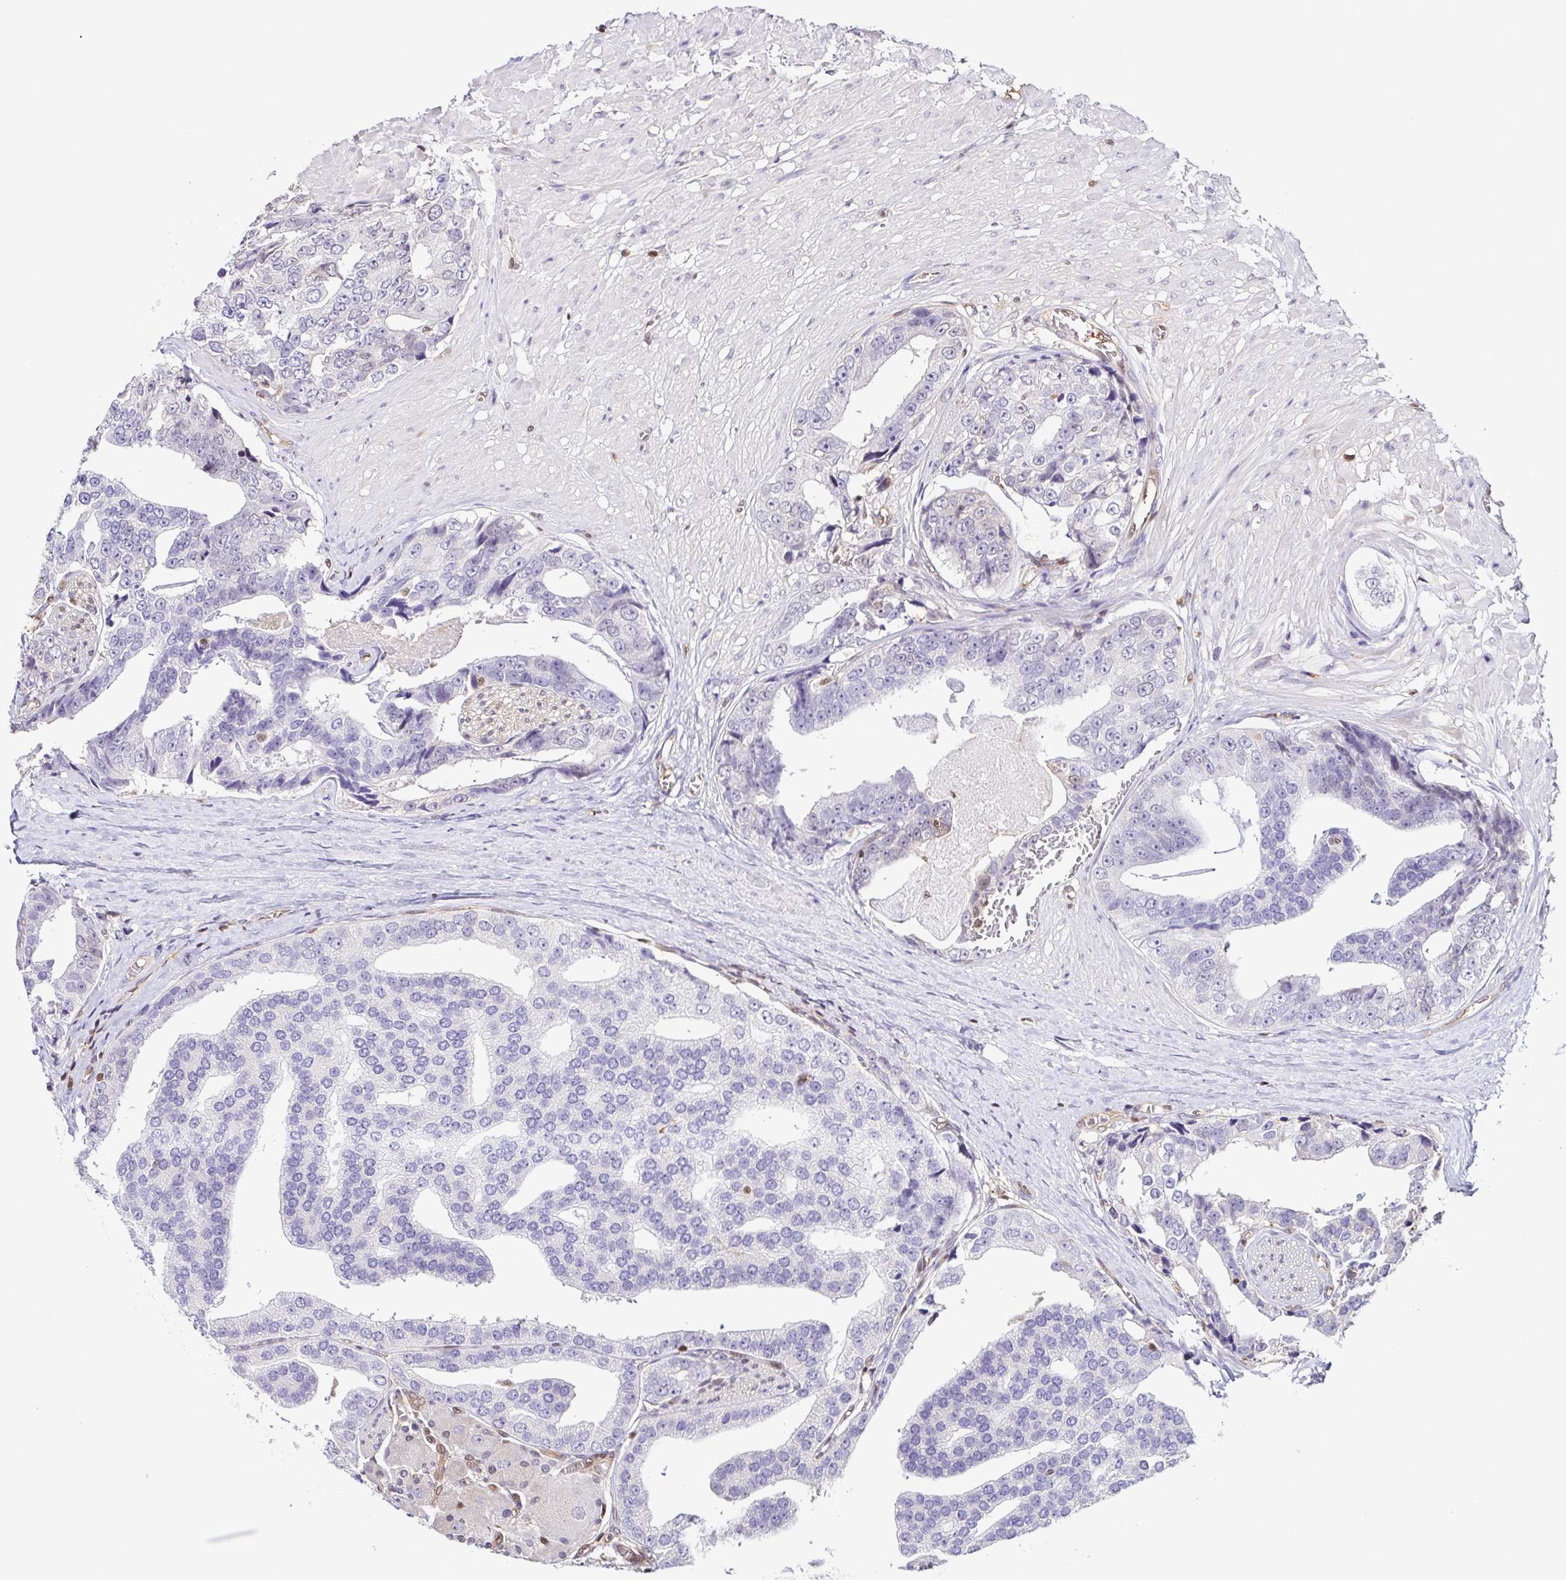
{"staining": {"intensity": "negative", "quantity": "none", "location": "none"}, "tissue": "prostate cancer", "cell_type": "Tumor cells", "image_type": "cancer", "snomed": [{"axis": "morphology", "description": "Adenocarcinoma, High grade"}, {"axis": "topography", "description": "Prostate"}], "caption": "This is a image of immunohistochemistry staining of high-grade adenocarcinoma (prostate), which shows no positivity in tumor cells.", "gene": "PSMB9", "patient": {"sex": "male", "age": 71}}